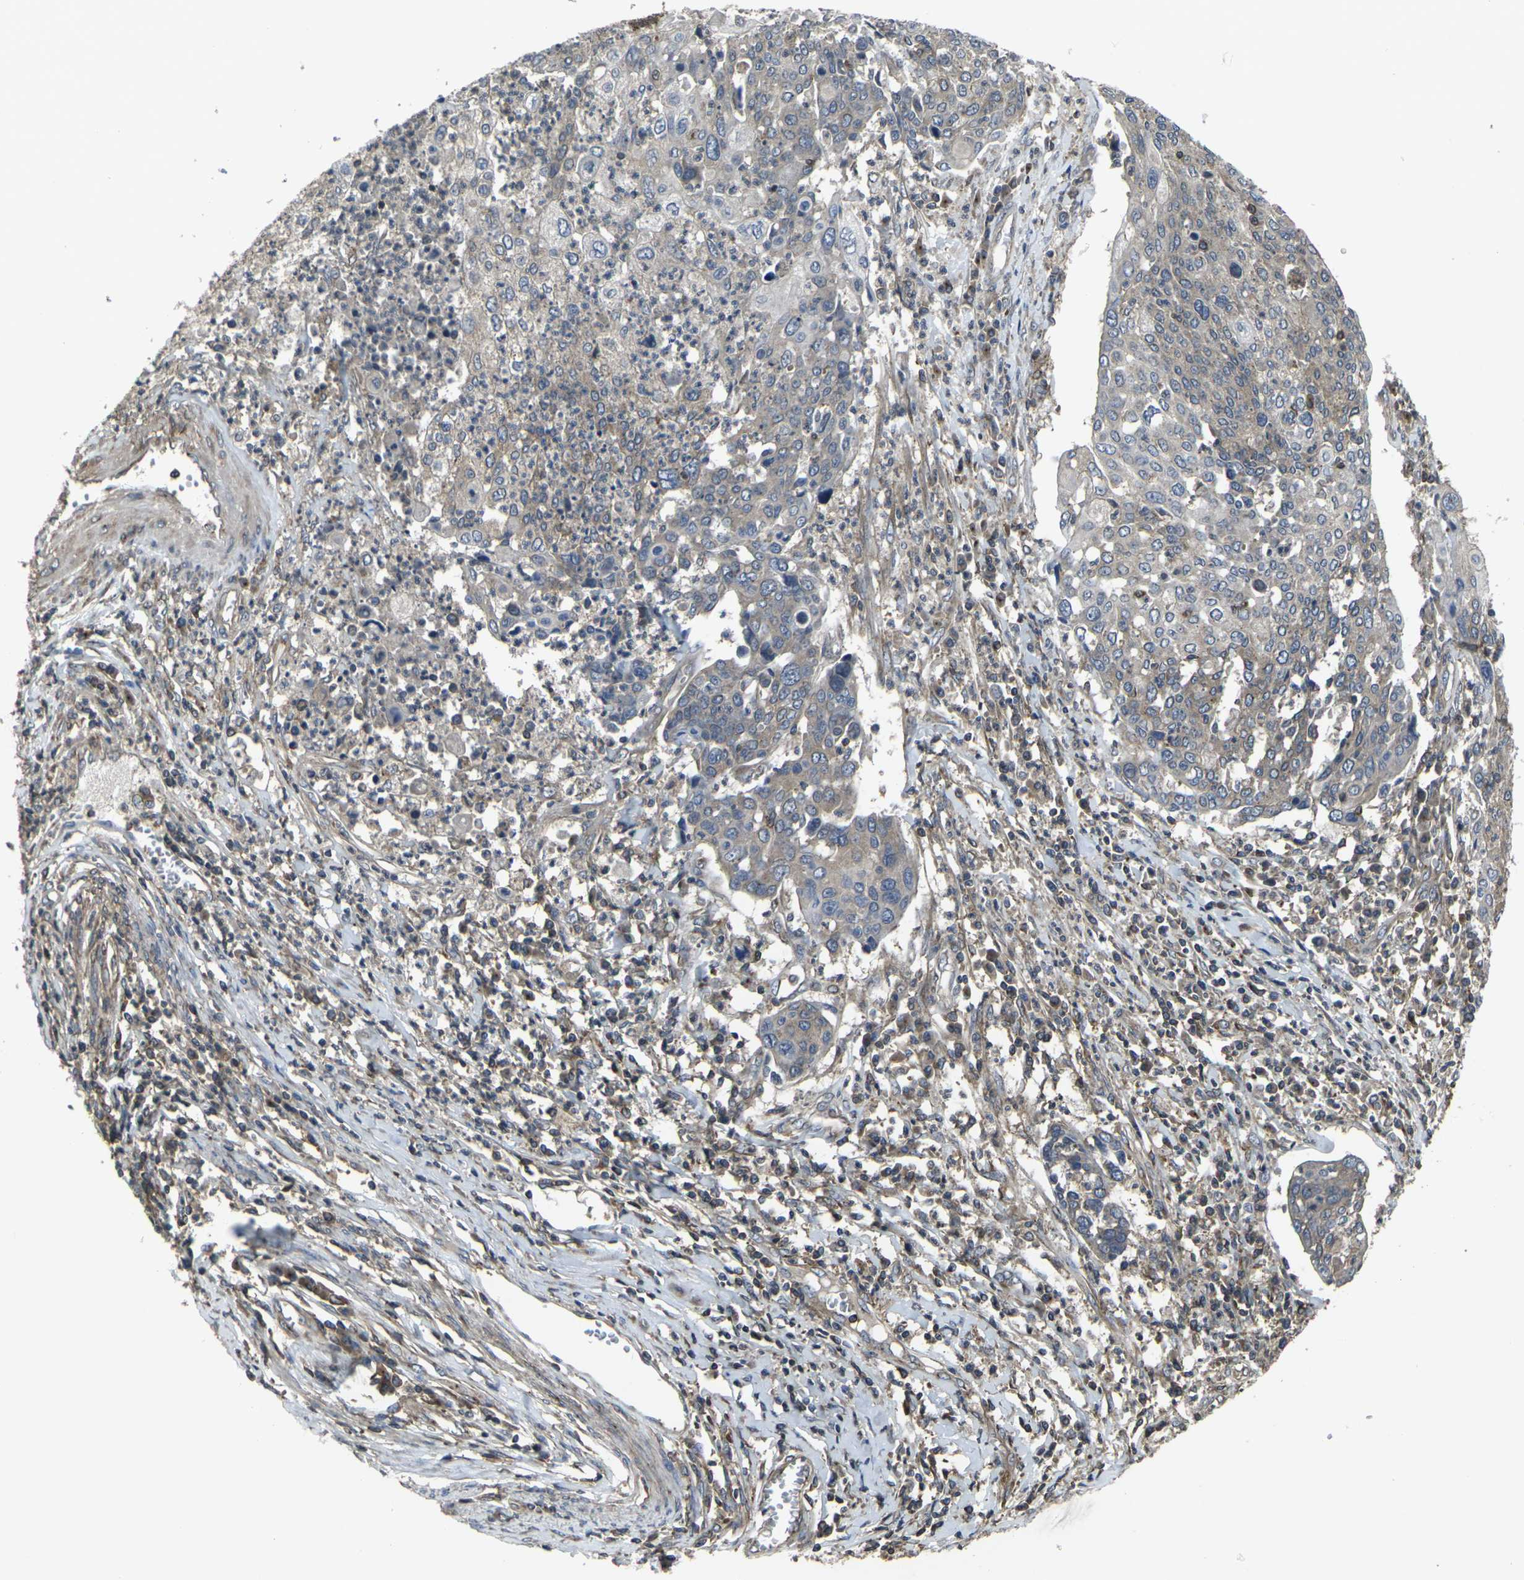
{"staining": {"intensity": "weak", "quantity": ">75%", "location": "cytoplasmic/membranous"}, "tissue": "cervical cancer", "cell_type": "Tumor cells", "image_type": "cancer", "snomed": [{"axis": "morphology", "description": "Squamous cell carcinoma, NOS"}, {"axis": "topography", "description": "Cervix"}], "caption": "Cervical cancer (squamous cell carcinoma) tissue shows weak cytoplasmic/membranous positivity in approximately >75% of tumor cells", "gene": "PRKACB", "patient": {"sex": "female", "age": 40}}